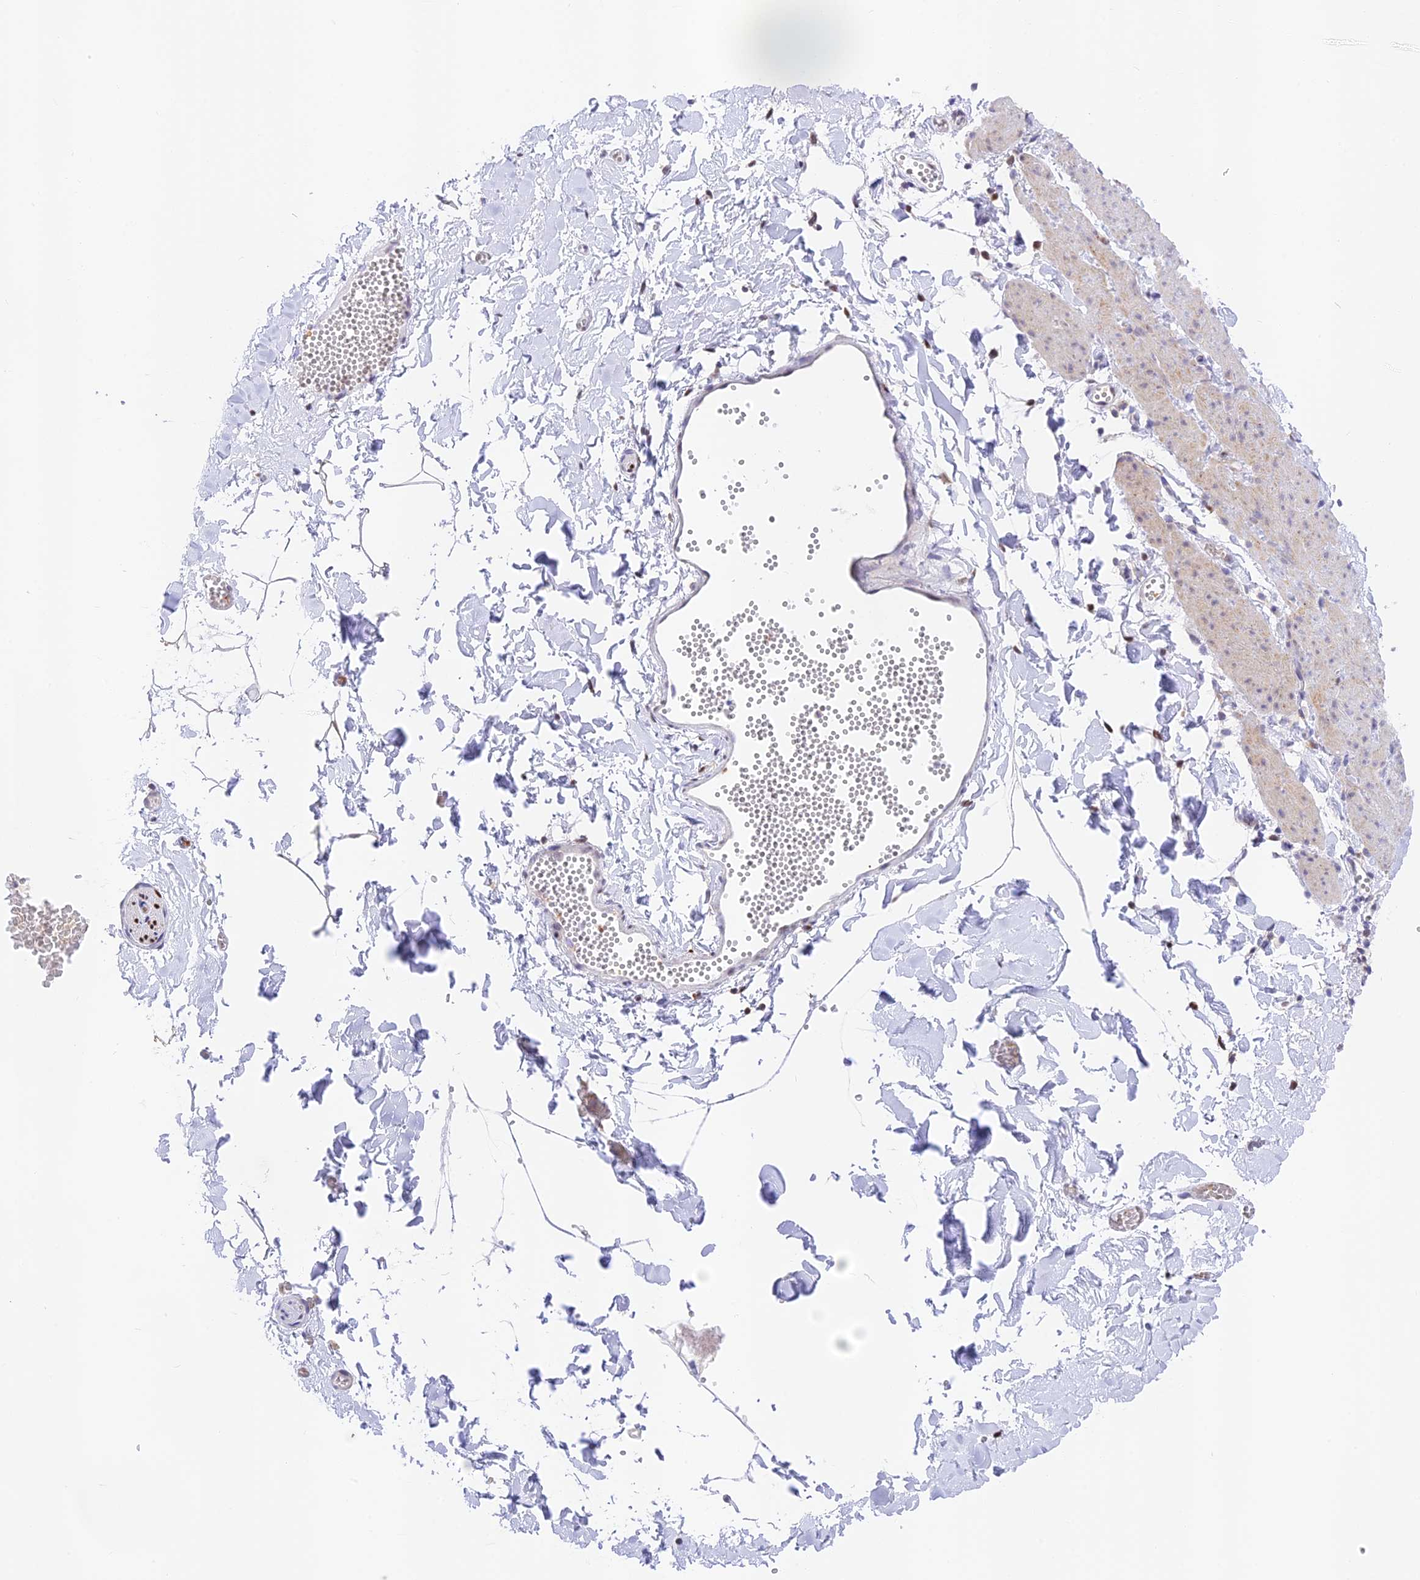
{"staining": {"intensity": "weak", "quantity": "25%-75%", "location": "cytoplasmic/membranous"}, "tissue": "adipose tissue", "cell_type": "Adipocytes", "image_type": "normal", "snomed": [{"axis": "morphology", "description": "Normal tissue, NOS"}, {"axis": "topography", "description": "Gallbladder"}, {"axis": "topography", "description": "Peripheral nerve tissue"}], "caption": "Immunohistochemistry (IHC) of unremarkable adipose tissue shows low levels of weak cytoplasmic/membranous positivity in about 25%-75% of adipocytes. The staining was performed using DAB, with brown indicating positive protein expression. Nuclei are stained blue with hematoxylin.", "gene": "DENND1C", "patient": {"sex": "male", "age": 38}}